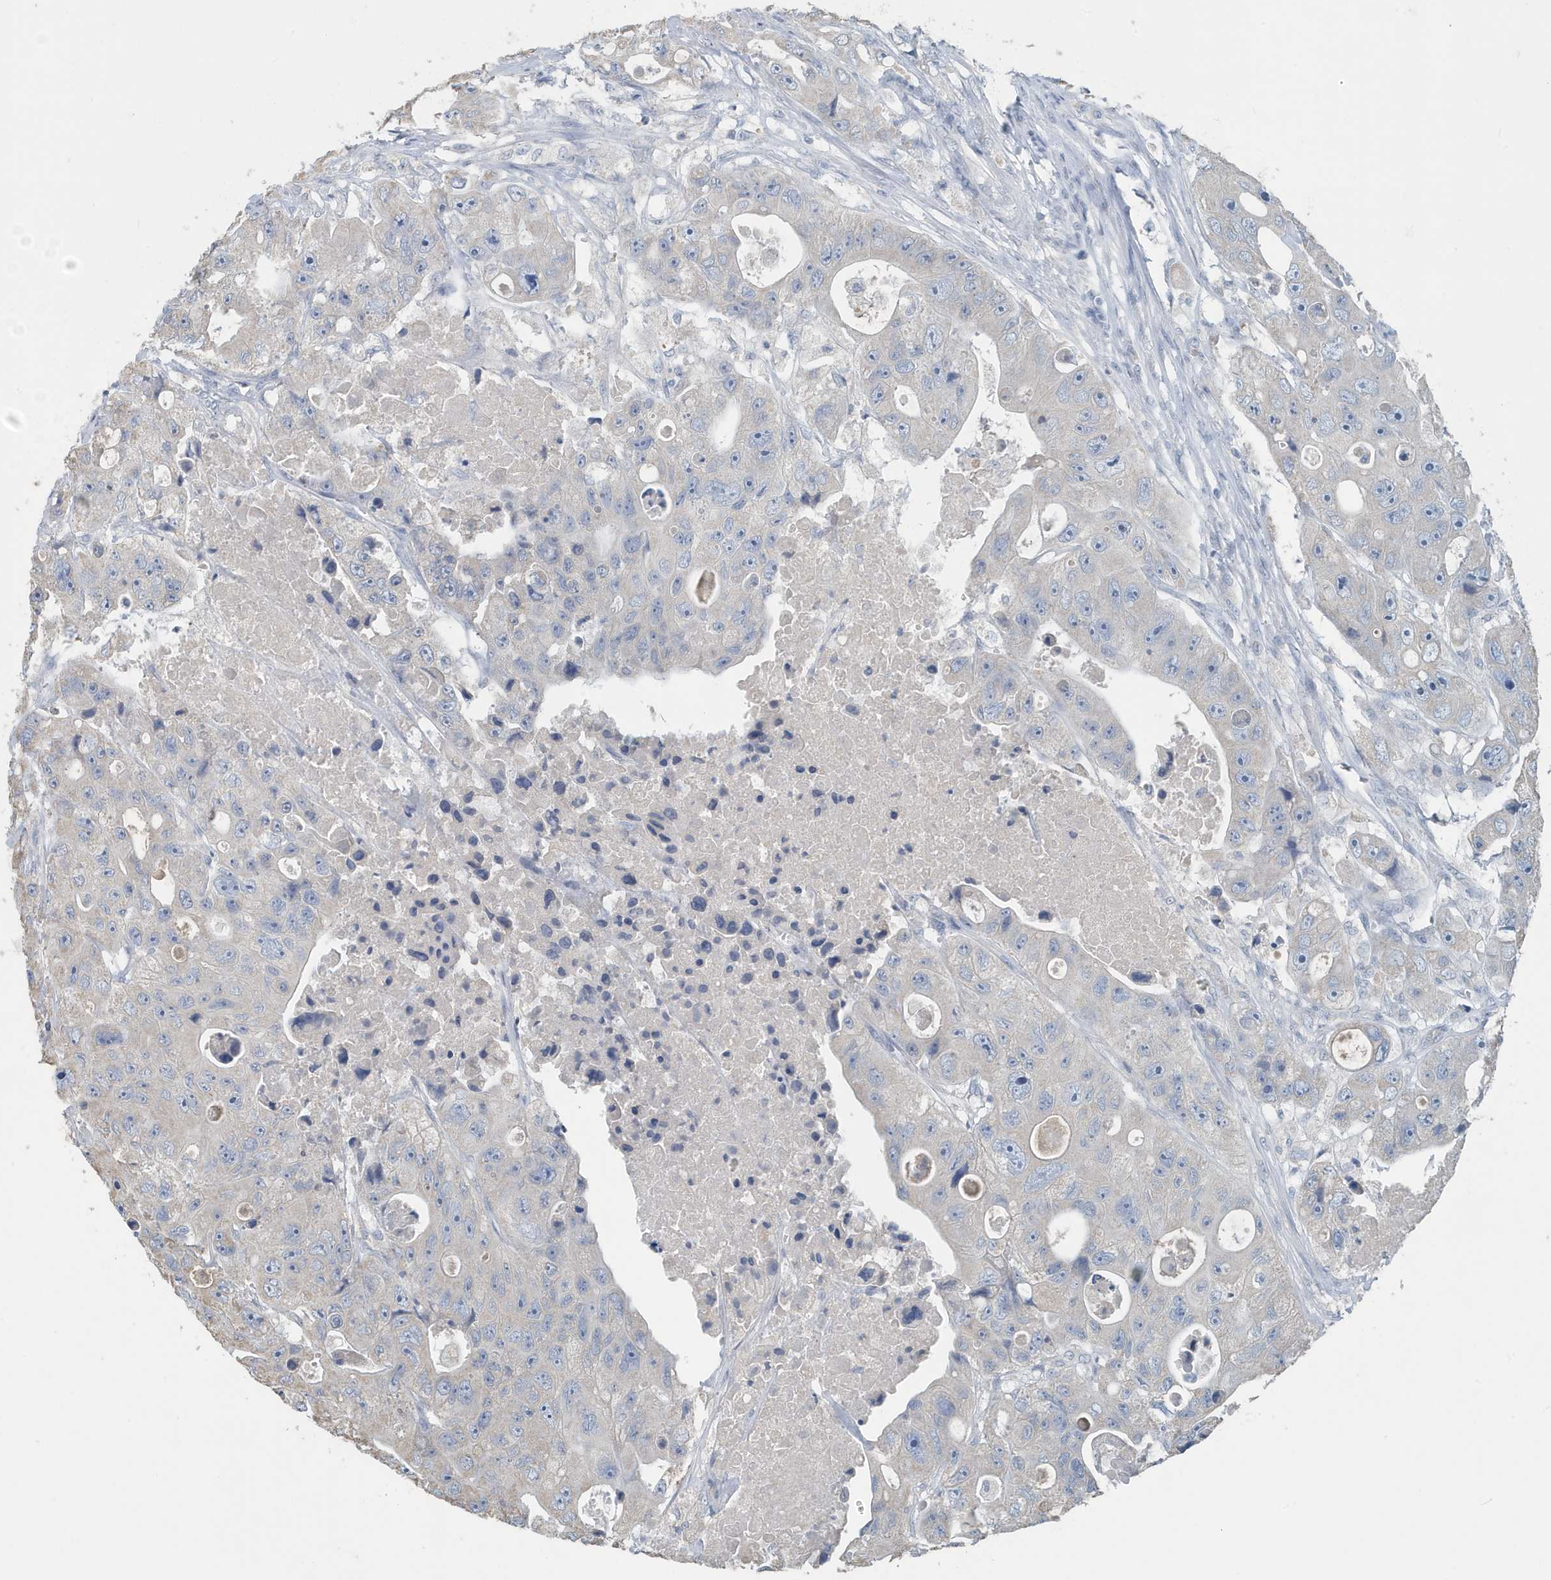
{"staining": {"intensity": "negative", "quantity": "none", "location": "none"}, "tissue": "colorectal cancer", "cell_type": "Tumor cells", "image_type": "cancer", "snomed": [{"axis": "morphology", "description": "Adenocarcinoma, NOS"}, {"axis": "topography", "description": "Colon"}], "caption": "Immunohistochemistry (IHC) micrograph of human colorectal cancer stained for a protein (brown), which displays no positivity in tumor cells. Brightfield microscopy of immunohistochemistry (IHC) stained with DAB (3,3'-diaminobenzidine) (brown) and hematoxylin (blue), captured at high magnification.", "gene": "UGT2B4", "patient": {"sex": "female", "age": 46}}